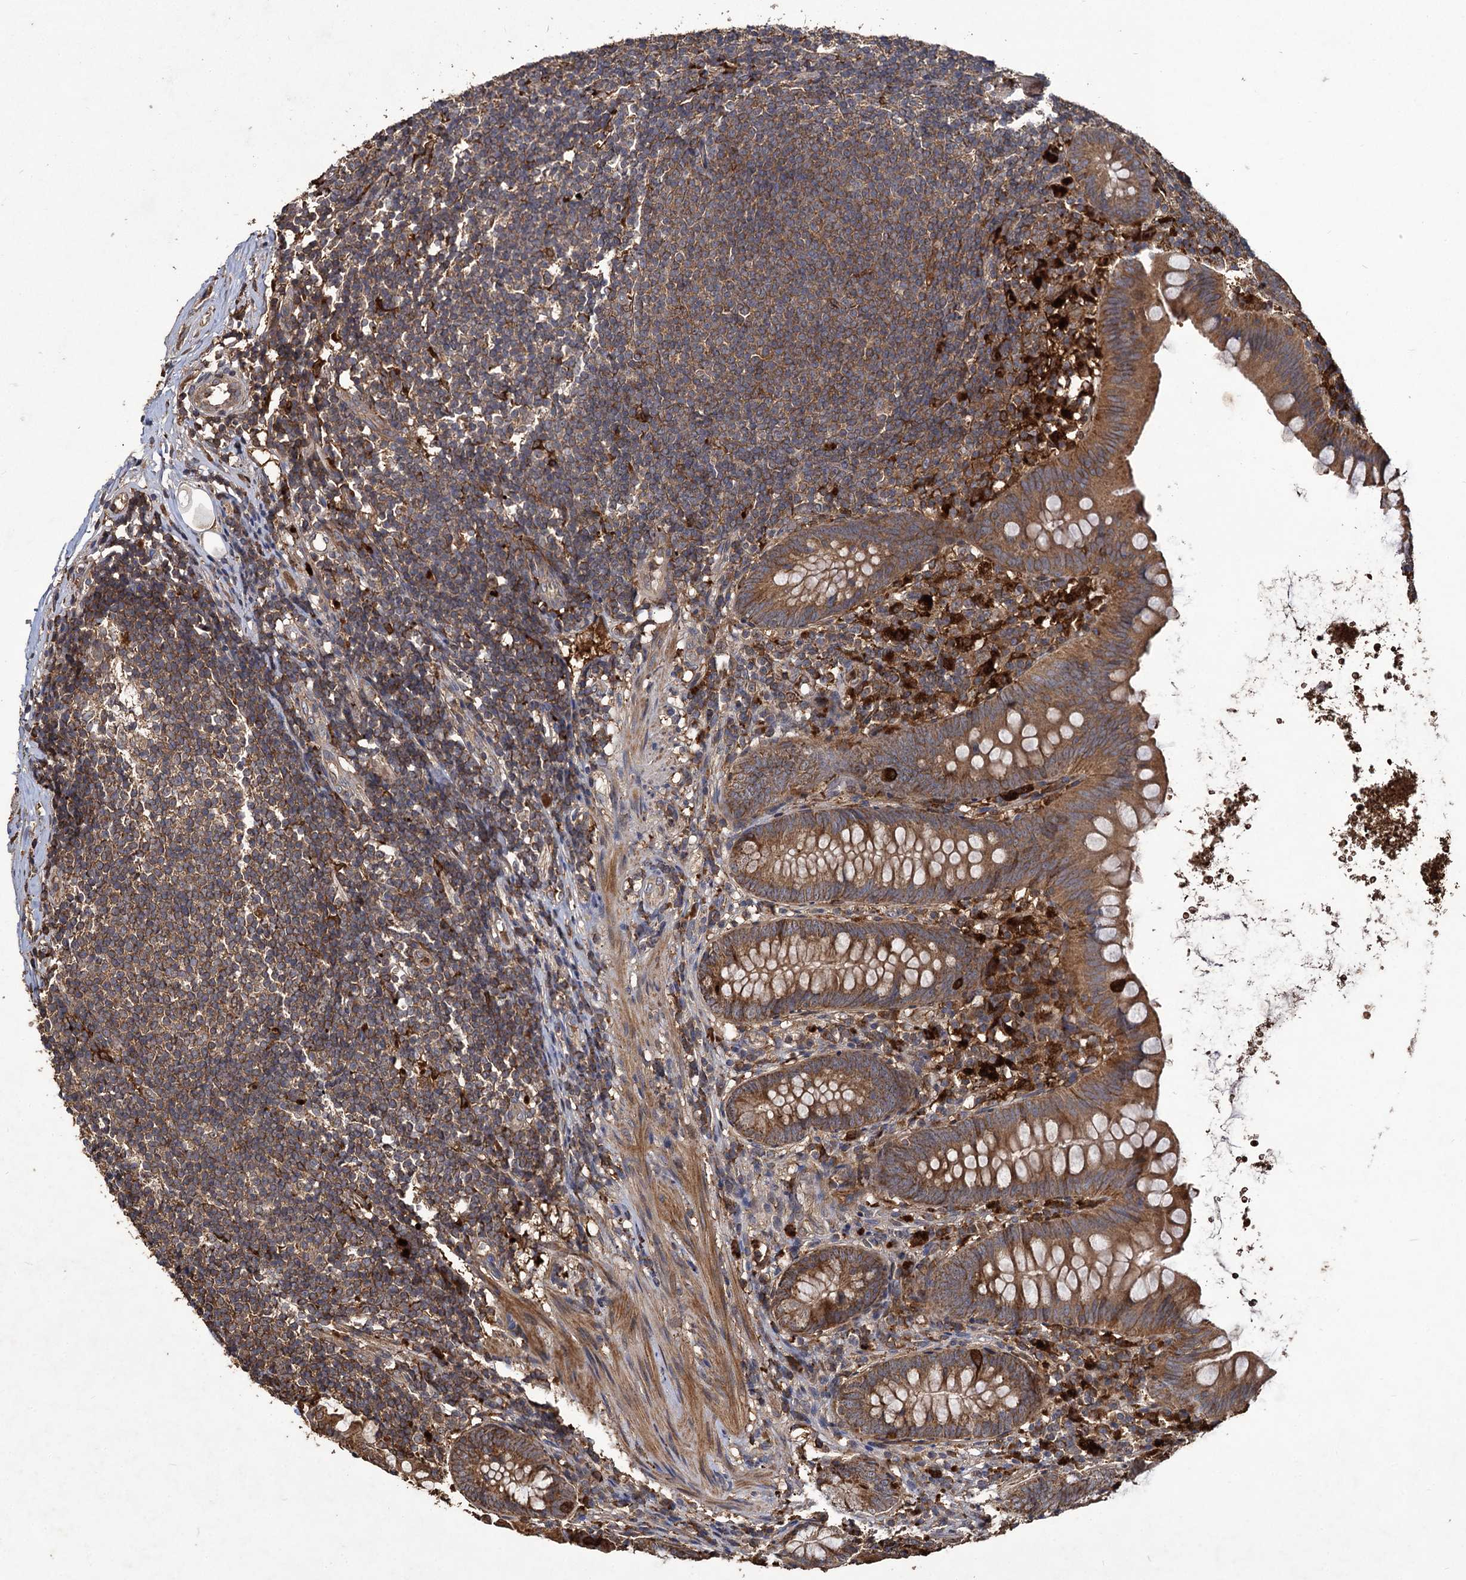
{"staining": {"intensity": "moderate", "quantity": ">75%", "location": "cytoplasmic/membranous"}, "tissue": "appendix", "cell_type": "Glandular cells", "image_type": "normal", "snomed": [{"axis": "morphology", "description": "Normal tissue, NOS"}, {"axis": "topography", "description": "Appendix"}], "caption": "Immunohistochemical staining of unremarkable human appendix displays moderate cytoplasmic/membranous protein staining in approximately >75% of glandular cells. The staining is performed using DAB brown chromogen to label protein expression. The nuclei are counter-stained blue using hematoxylin.", "gene": "GCLC", "patient": {"sex": "female", "age": 62}}